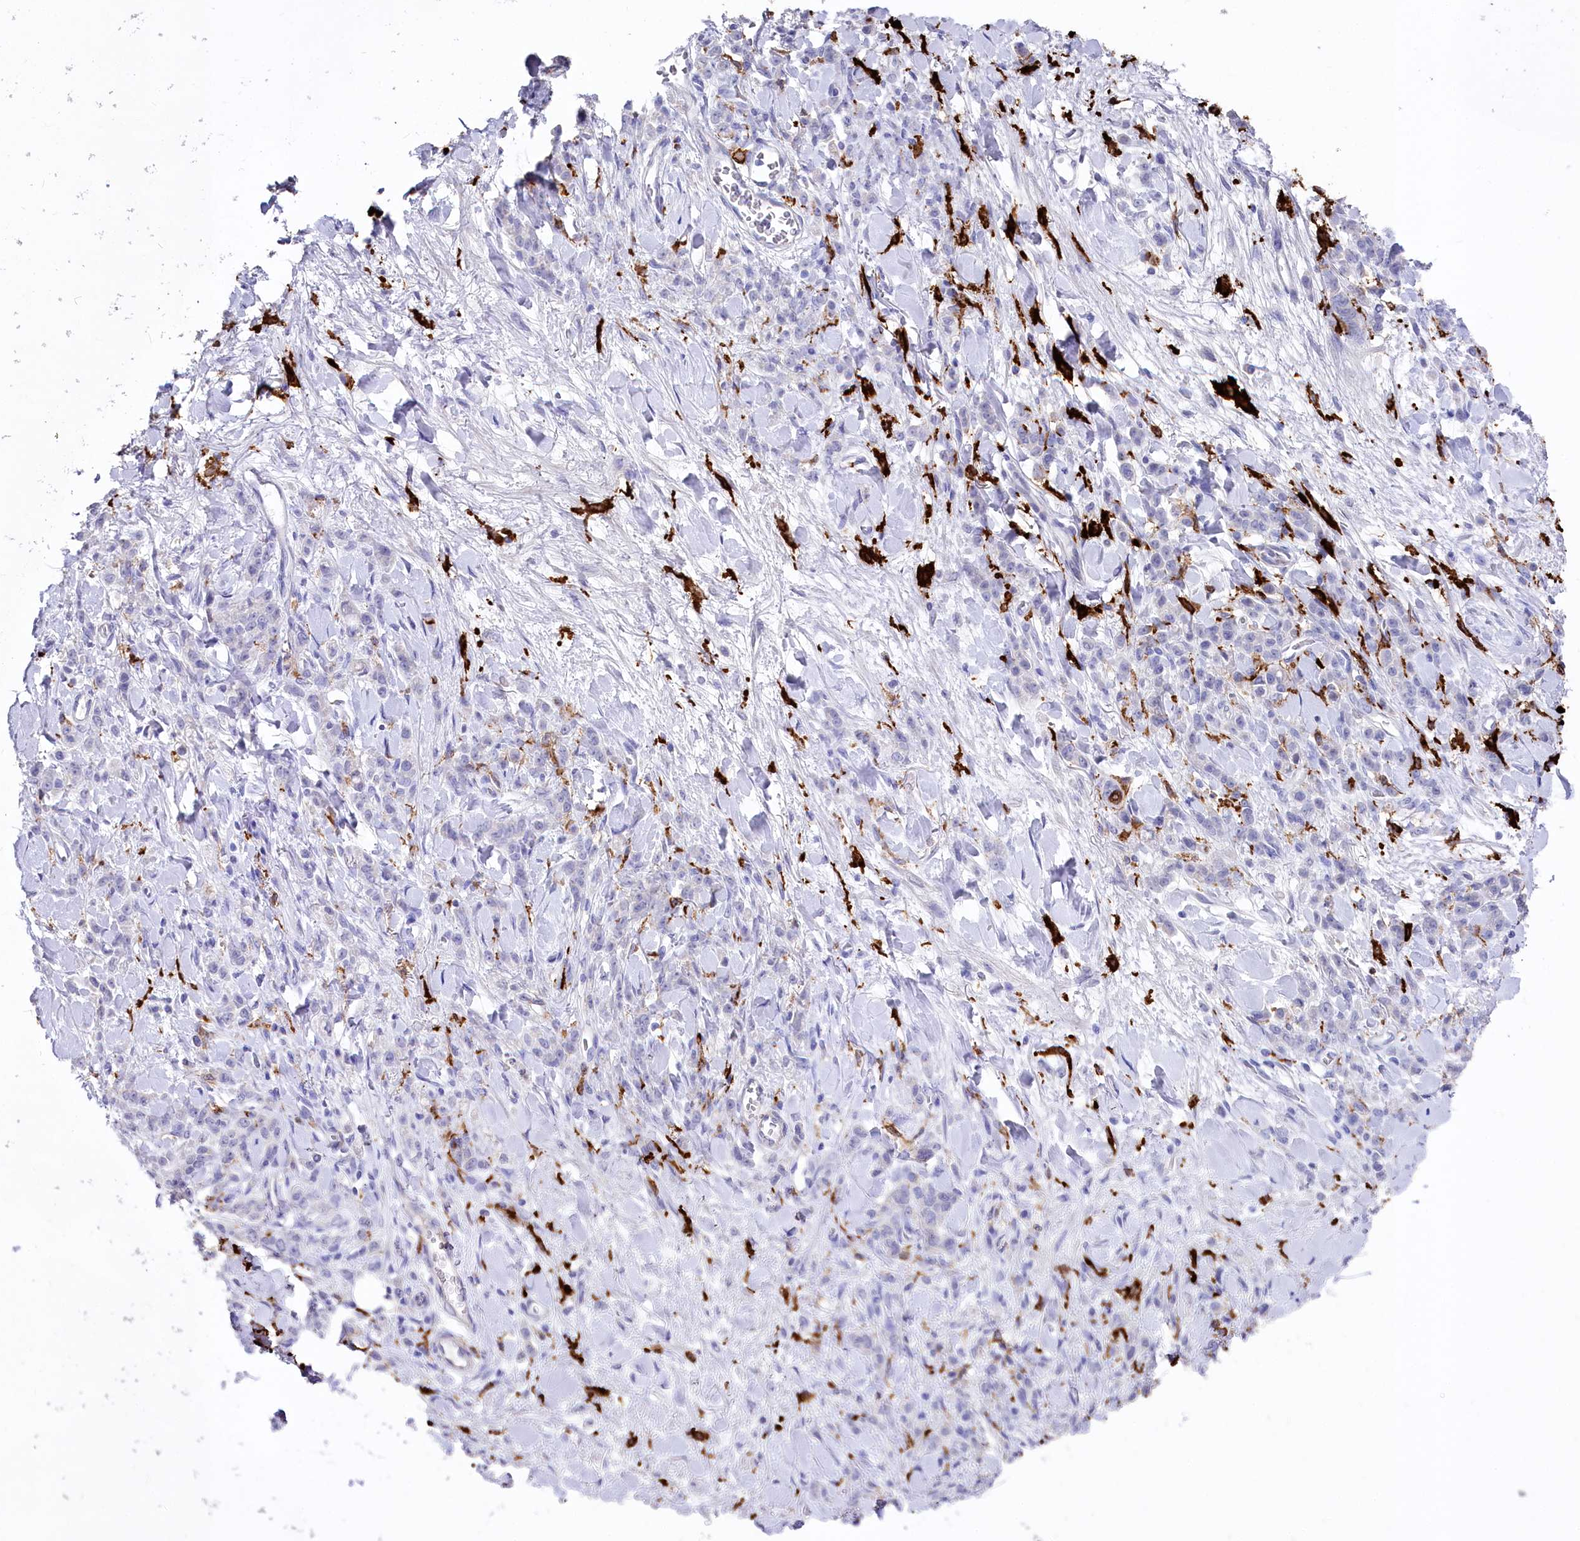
{"staining": {"intensity": "negative", "quantity": "none", "location": "none"}, "tissue": "stomach cancer", "cell_type": "Tumor cells", "image_type": "cancer", "snomed": [{"axis": "morphology", "description": "Normal tissue, NOS"}, {"axis": "morphology", "description": "Adenocarcinoma, NOS"}, {"axis": "topography", "description": "Stomach"}], "caption": "The IHC photomicrograph has no significant staining in tumor cells of stomach cancer (adenocarcinoma) tissue. (DAB (3,3'-diaminobenzidine) immunohistochemistry, high magnification).", "gene": "CLEC4M", "patient": {"sex": "male", "age": 82}}